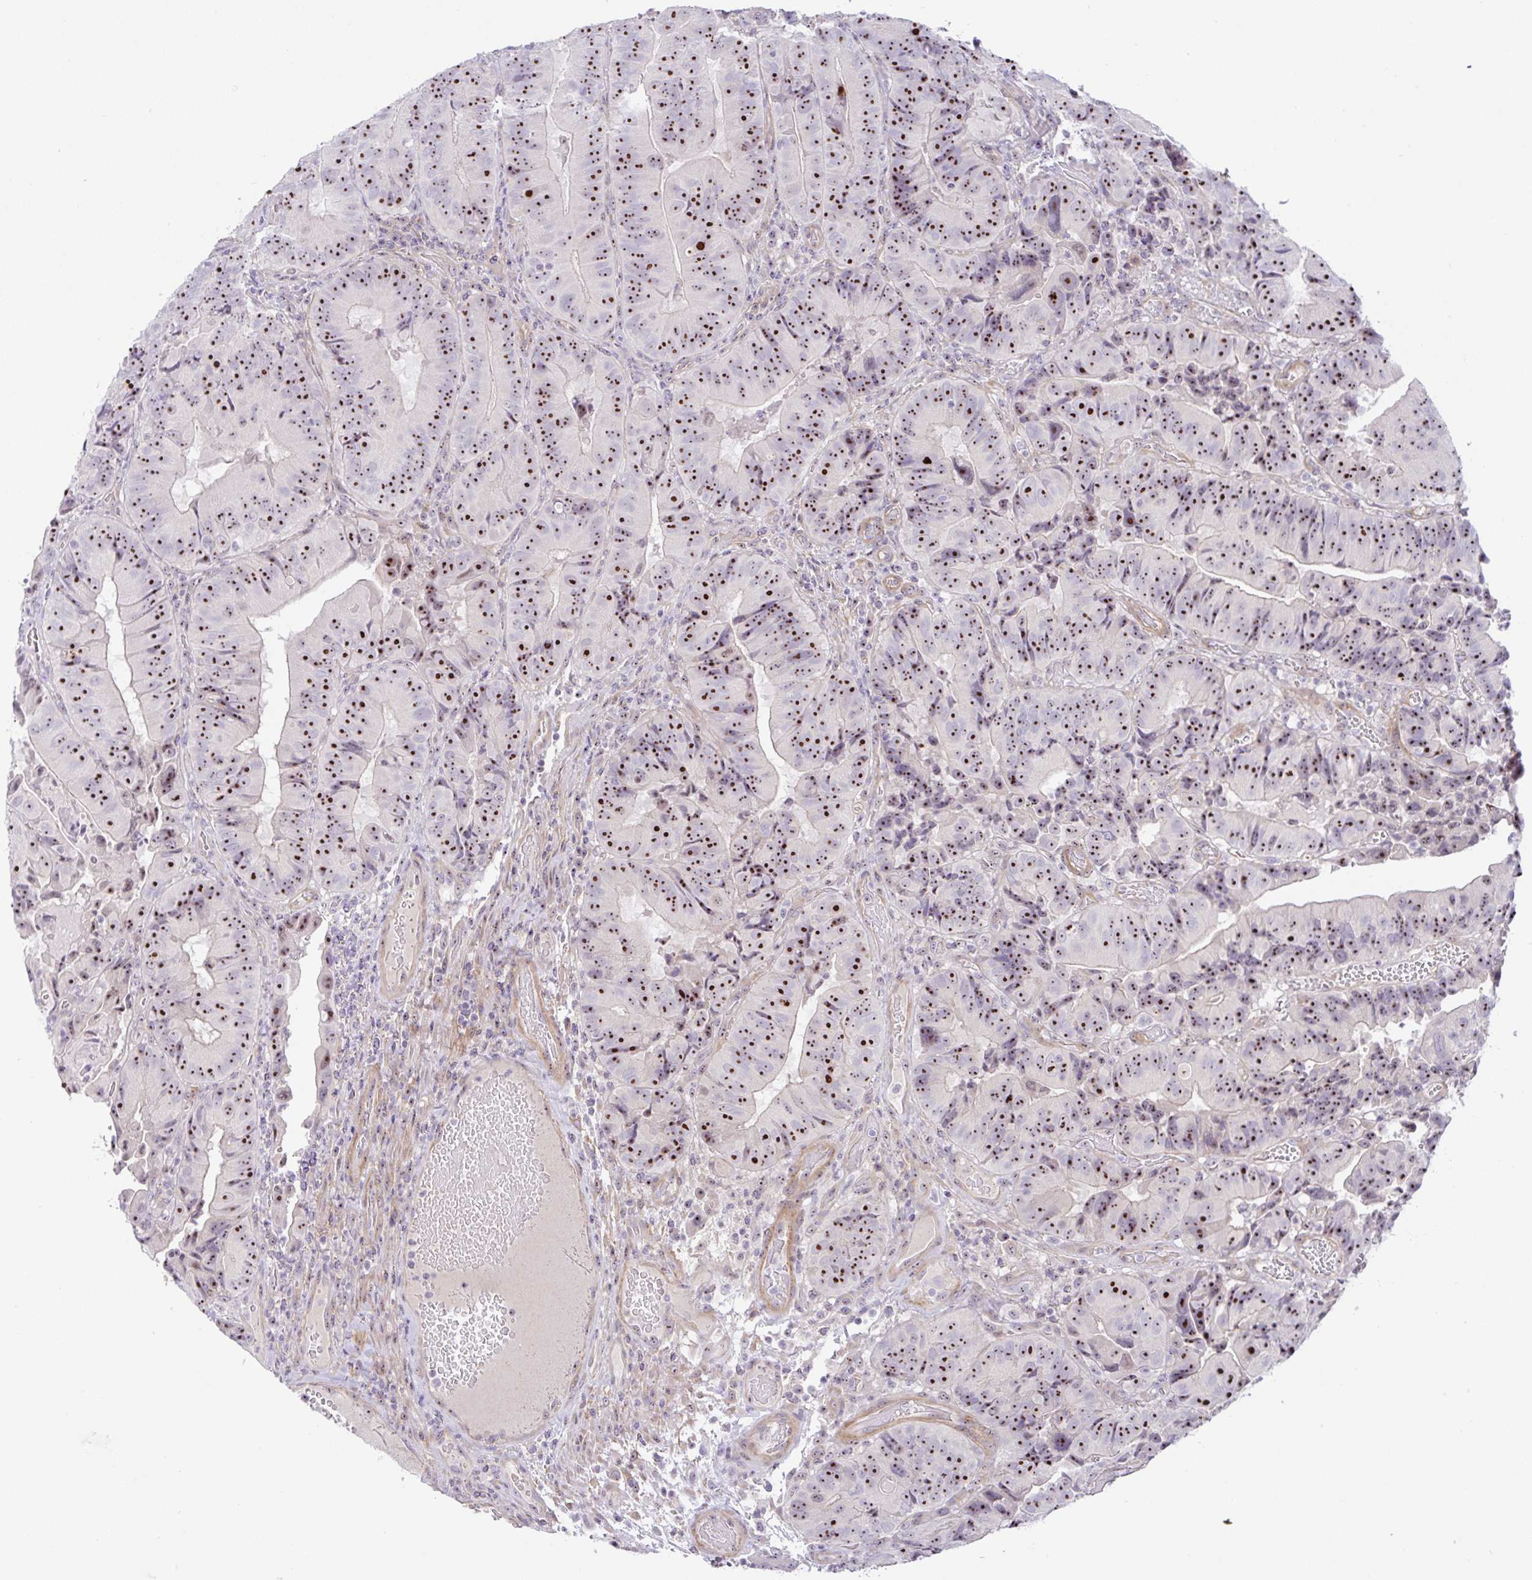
{"staining": {"intensity": "strong", "quantity": ">75%", "location": "nuclear"}, "tissue": "colorectal cancer", "cell_type": "Tumor cells", "image_type": "cancer", "snomed": [{"axis": "morphology", "description": "Adenocarcinoma, NOS"}, {"axis": "topography", "description": "Colon"}], "caption": "An image of human colorectal cancer (adenocarcinoma) stained for a protein reveals strong nuclear brown staining in tumor cells.", "gene": "MXRA8", "patient": {"sex": "female", "age": 86}}